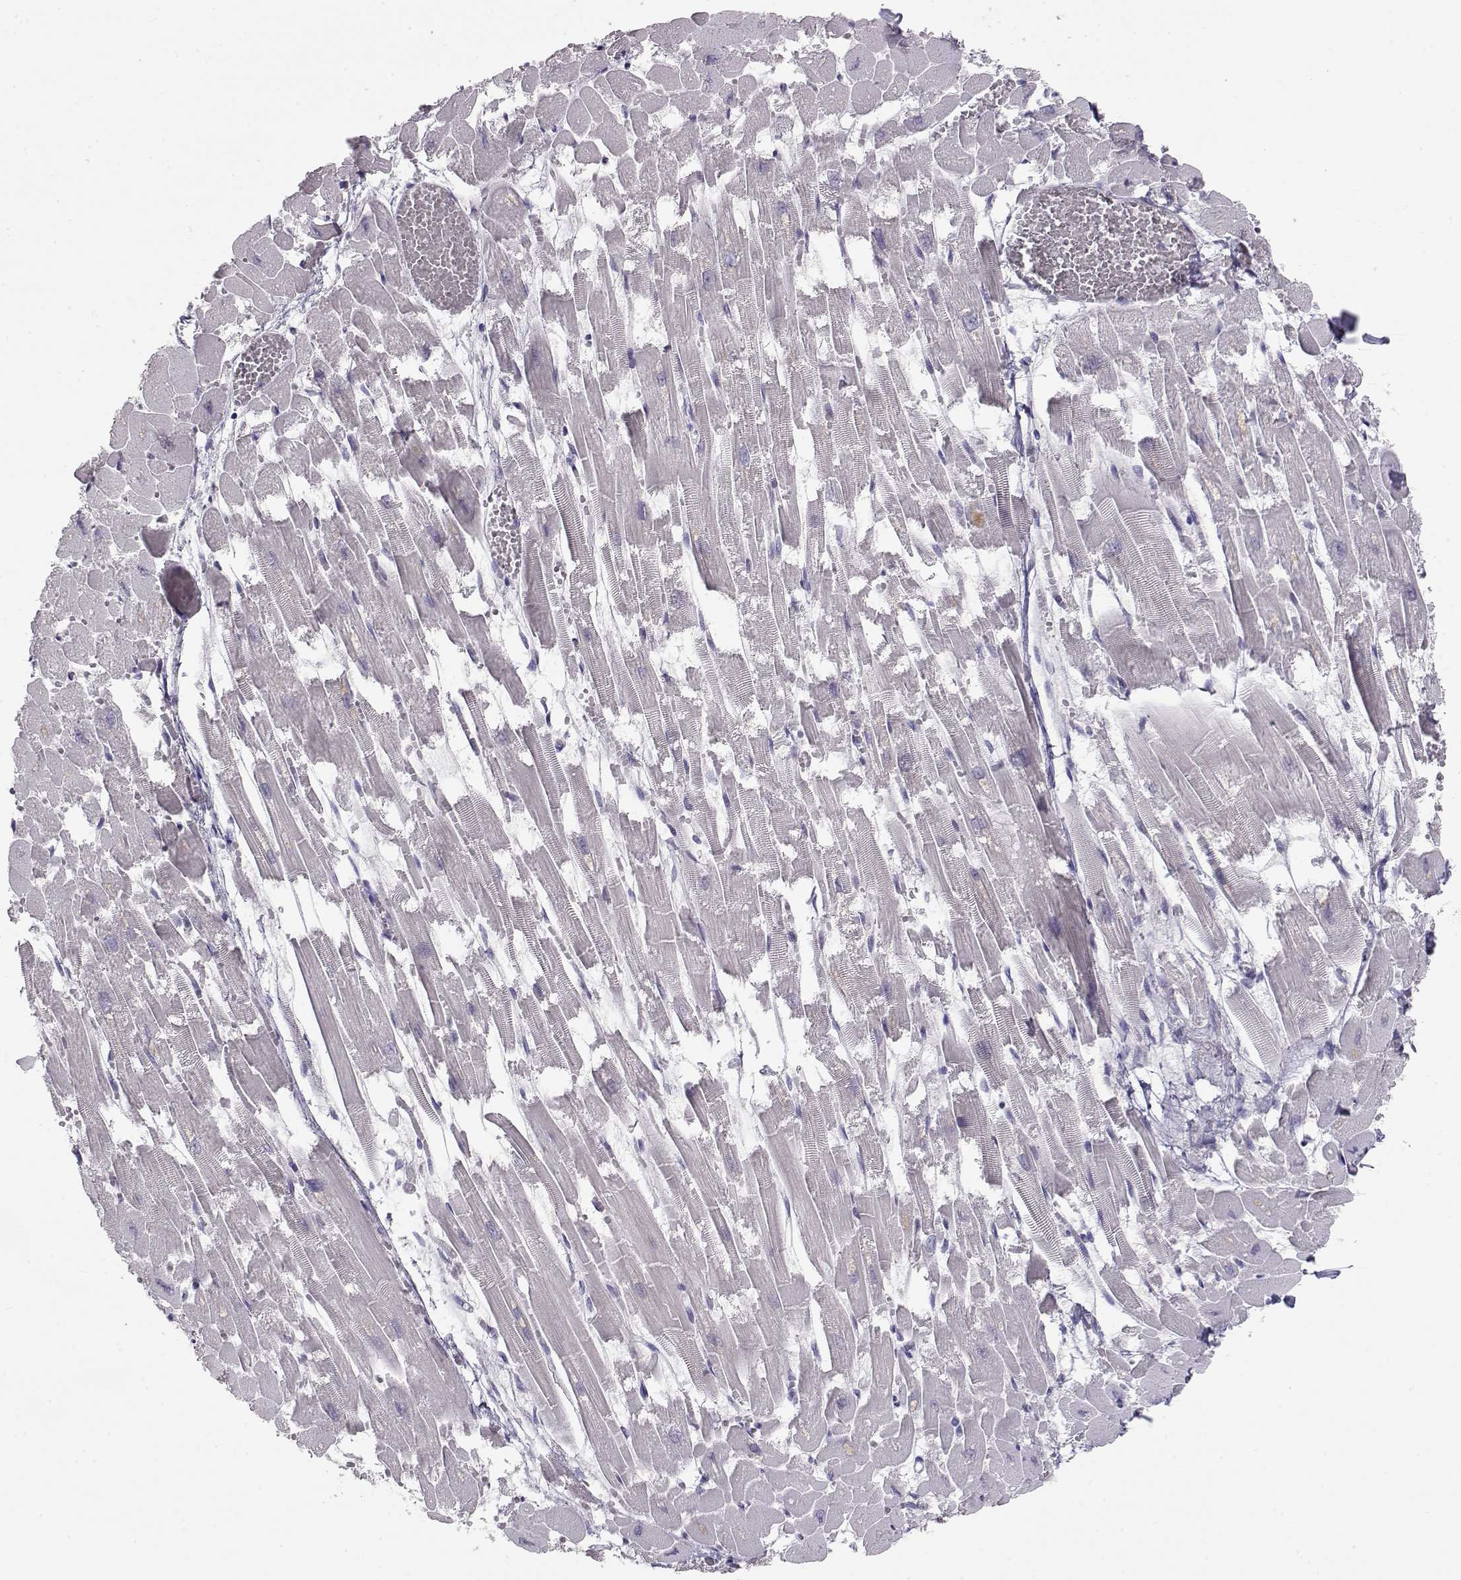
{"staining": {"intensity": "negative", "quantity": "none", "location": "none"}, "tissue": "heart muscle", "cell_type": "Cardiomyocytes", "image_type": "normal", "snomed": [{"axis": "morphology", "description": "Normal tissue, NOS"}, {"axis": "topography", "description": "Heart"}], "caption": "A high-resolution micrograph shows immunohistochemistry (IHC) staining of unremarkable heart muscle, which displays no significant staining in cardiomyocytes.", "gene": "LAMB3", "patient": {"sex": "female", "age": 52}}